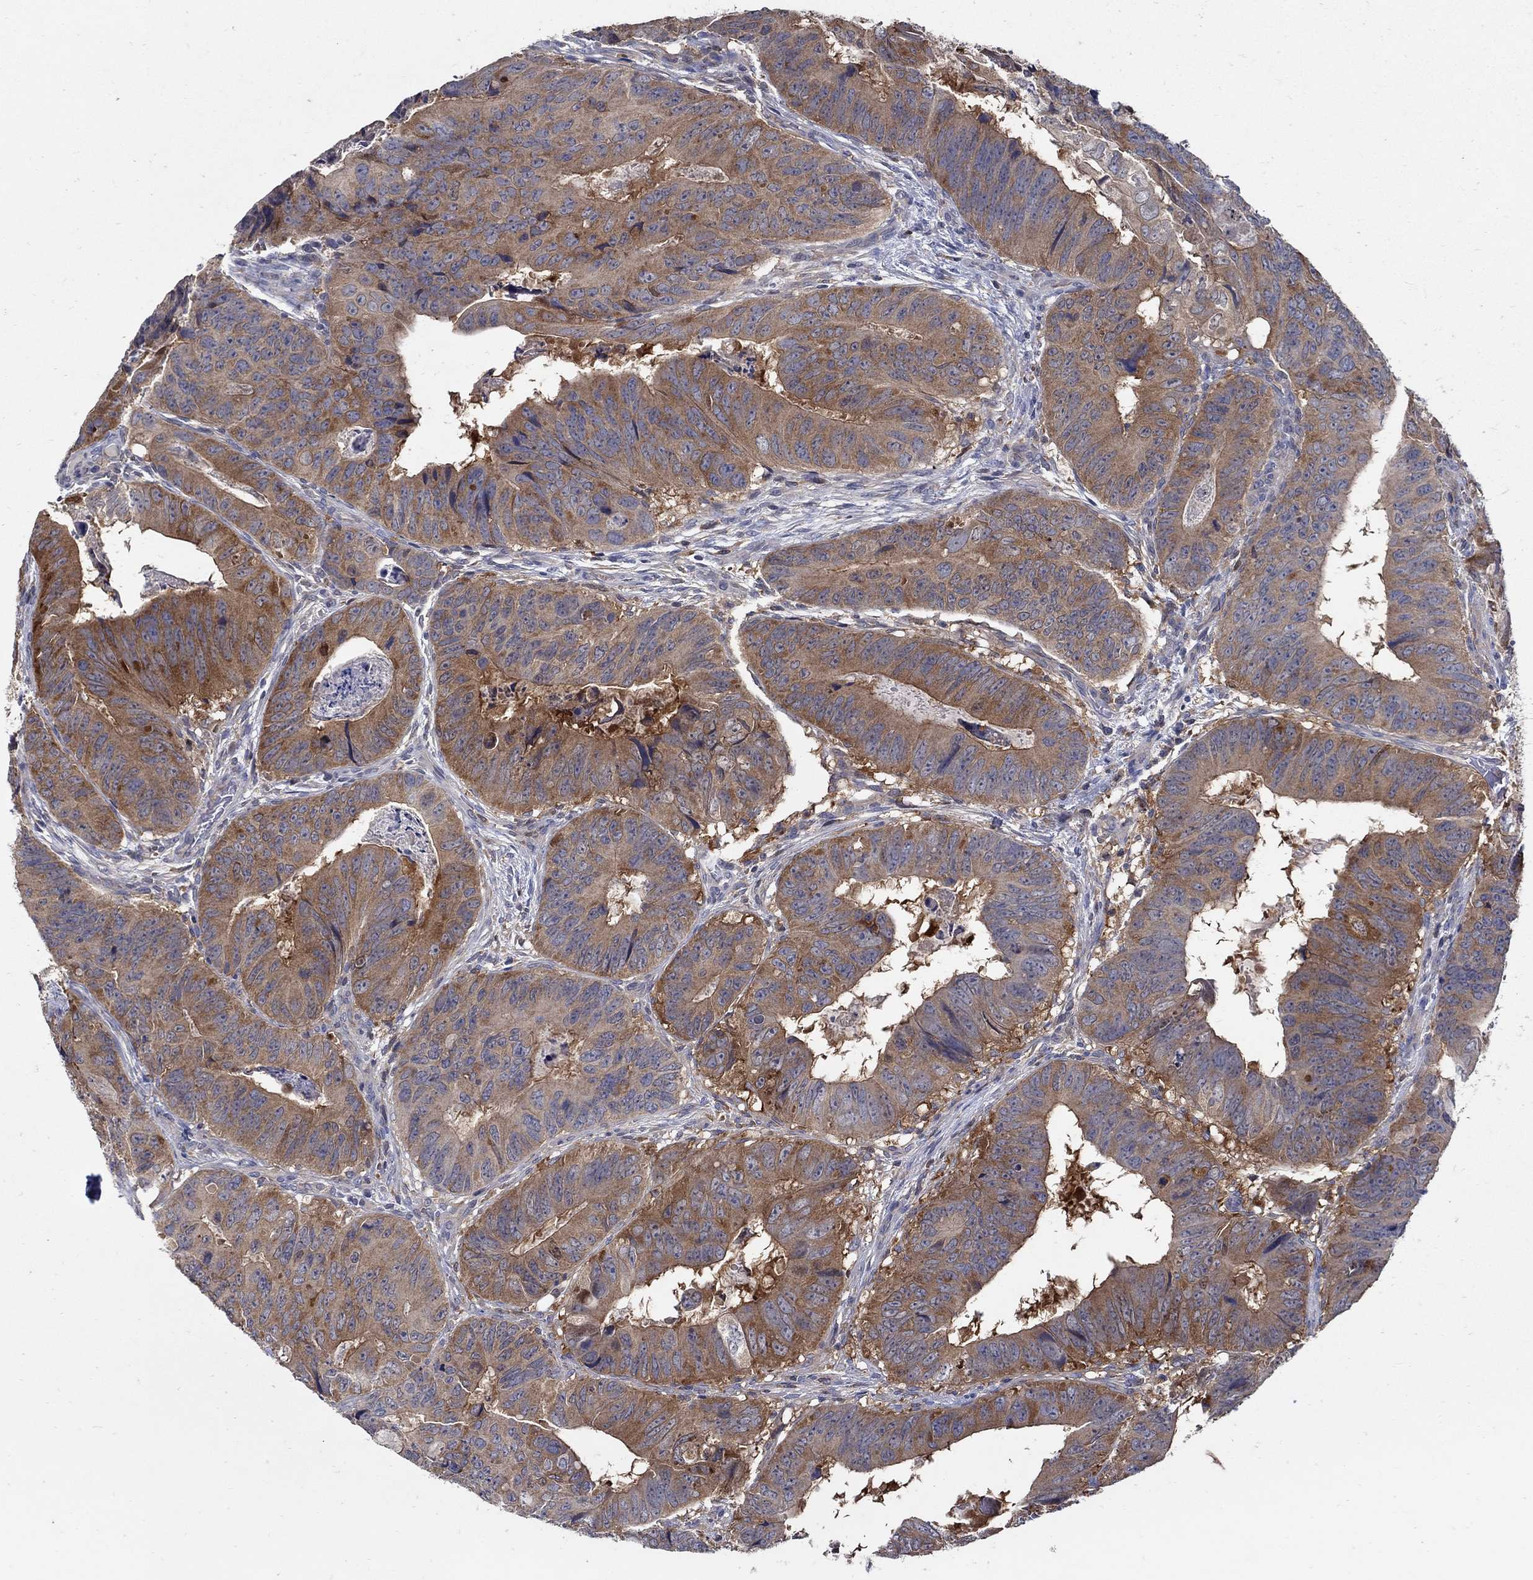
{"staining": {"intensity": "strong", "quantity": "25%-75%", "location": "cytoplasmic/membranous"}, "tissue": "colorectal cancer", "cell_type": "Tumor cells", "image_type": "cancer", "snomed": [{"axis": "morphology", "description": "Adenocarcinoma, NOS"}, {"axis": "topography", "description": "Colon"}], "caption": "Colorectal cancer (adenocarcinoma) tissue exhibits strong cytoplasmic/membranous staining in approximately 25%-75% of tumor cells, visualized by immunohistochemistry. The staining was performed using DAB (3,3'-diaminobenzidine) to visualize the protein expression in brown, while the nuclei were stained in blue with hematoxylin (Magnification: 20x).", "gene": "MTHFR", "patient": {"sex": "male", "age": 79}}